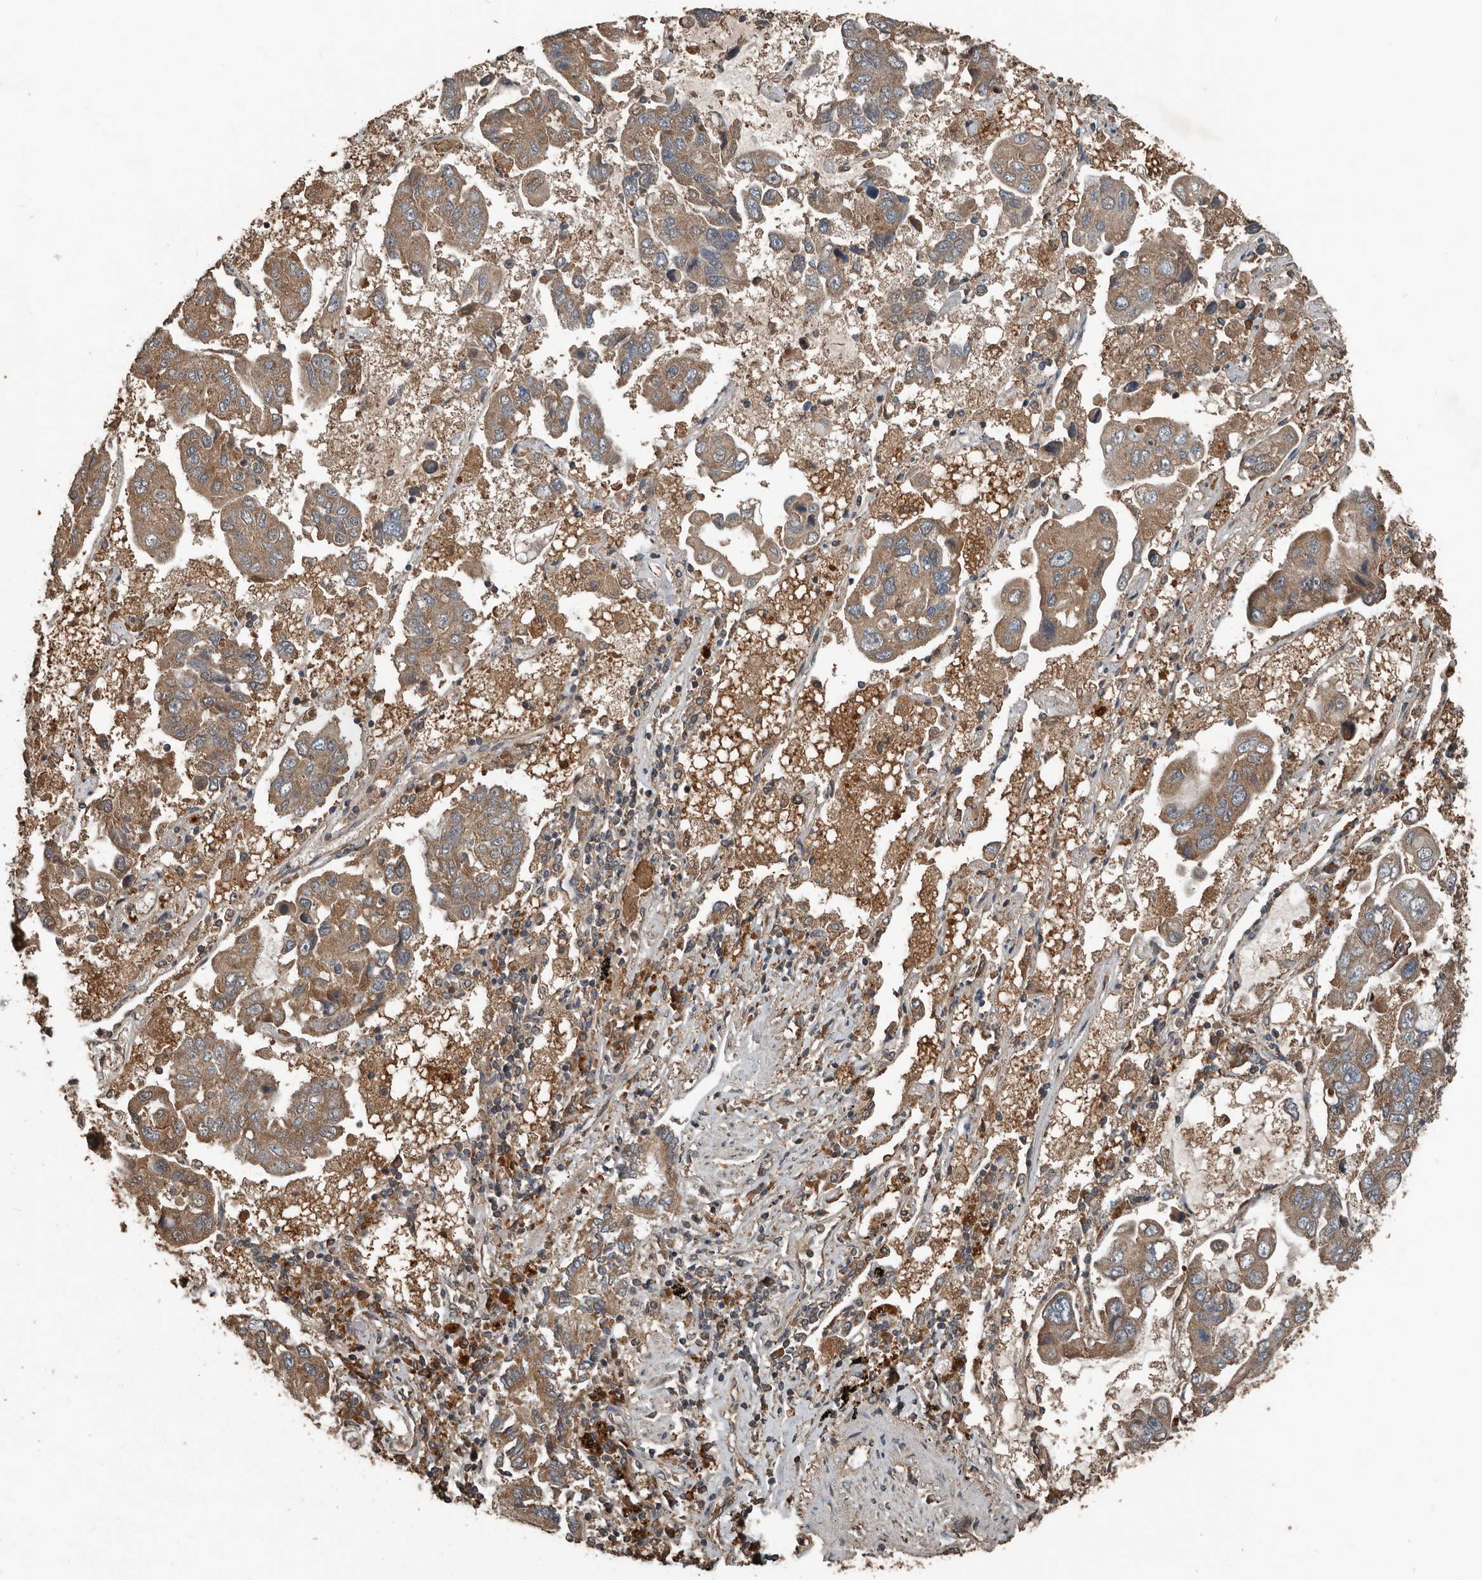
{"staining": {"intensity": "moderate", "quantity": ">75%", "location": "cytoplasmic/membranous"}, "tissue": "lung cancer", "cell_type": "Tumor cells", "image_type": "cancer", "snomed": [{"axis": "morphology", "description": "Adenocarcinoma, NOS"}, {"axis": "topography", "description": "Lung"}], "caption": "A histopathology image showing moderate cytoplasmic/membranous expression in approximately >75% of tumor cells in lung adenocarcinoma, as visualized by brown immunohistochemical staining.", "gene": "RNF207", "patient": {"sex": "male", "age": 64}}